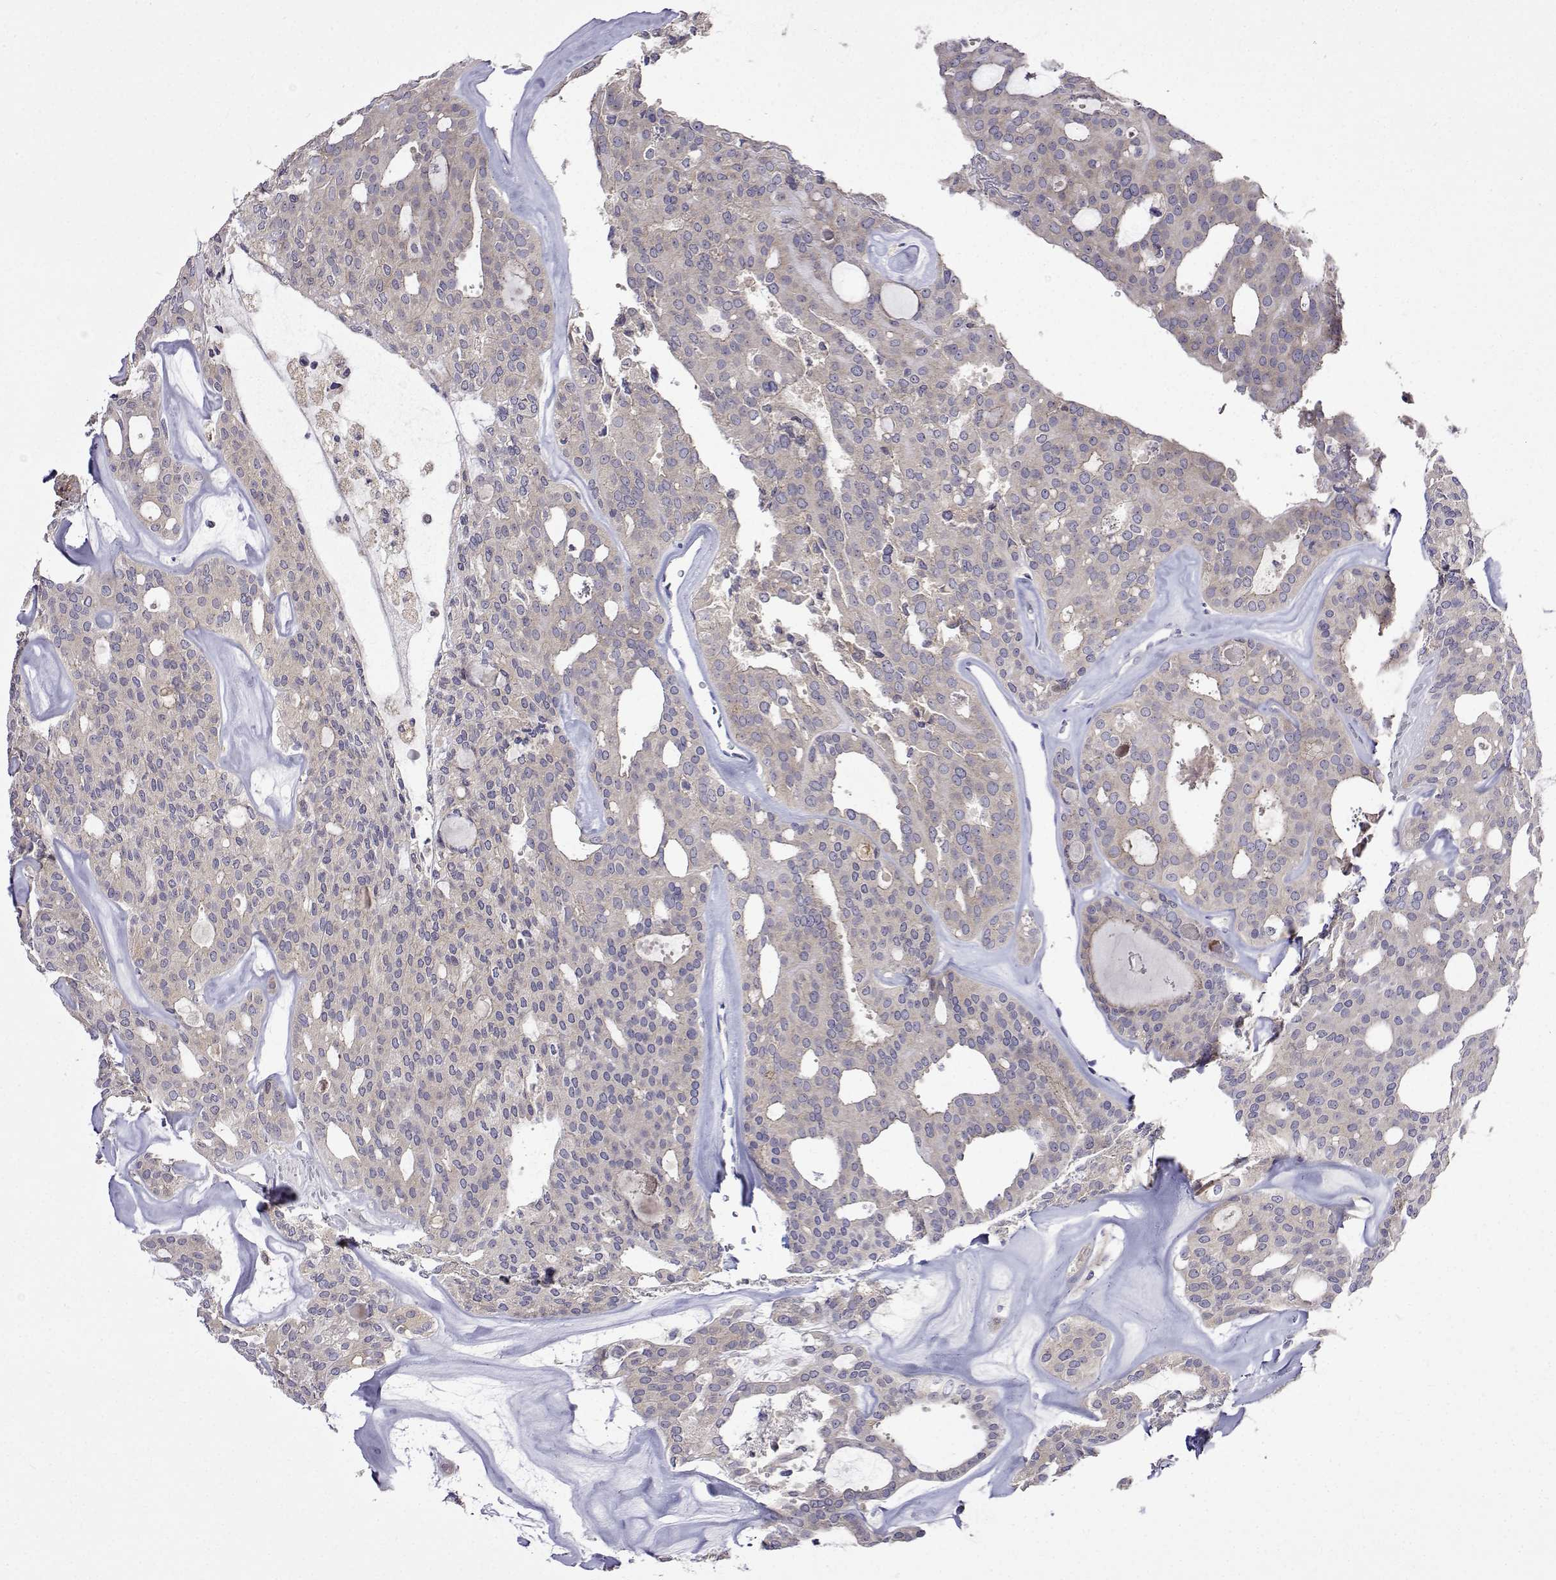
{"staining": {"intensity": "negative", "quantity": "none", "location": "none"}, "tissue": "thyroid cancer", "cell_type": "Tumor cells", "image_type": "cancer", "snomed": [{"axis": "morphology", "description": "Follicular adenoma carcinoma, NOS"}, {"axis": "topography", "description": "Thyroid gland"}], "caption": "A high-resolution histopathology image shows immunohistochemistry staining of follicular adenoma carcinoma (thyroid), which displays no significant staining in tumor cells.", "gene": "SULT2A1", "patient": {"sex": "male", "age": 75}}